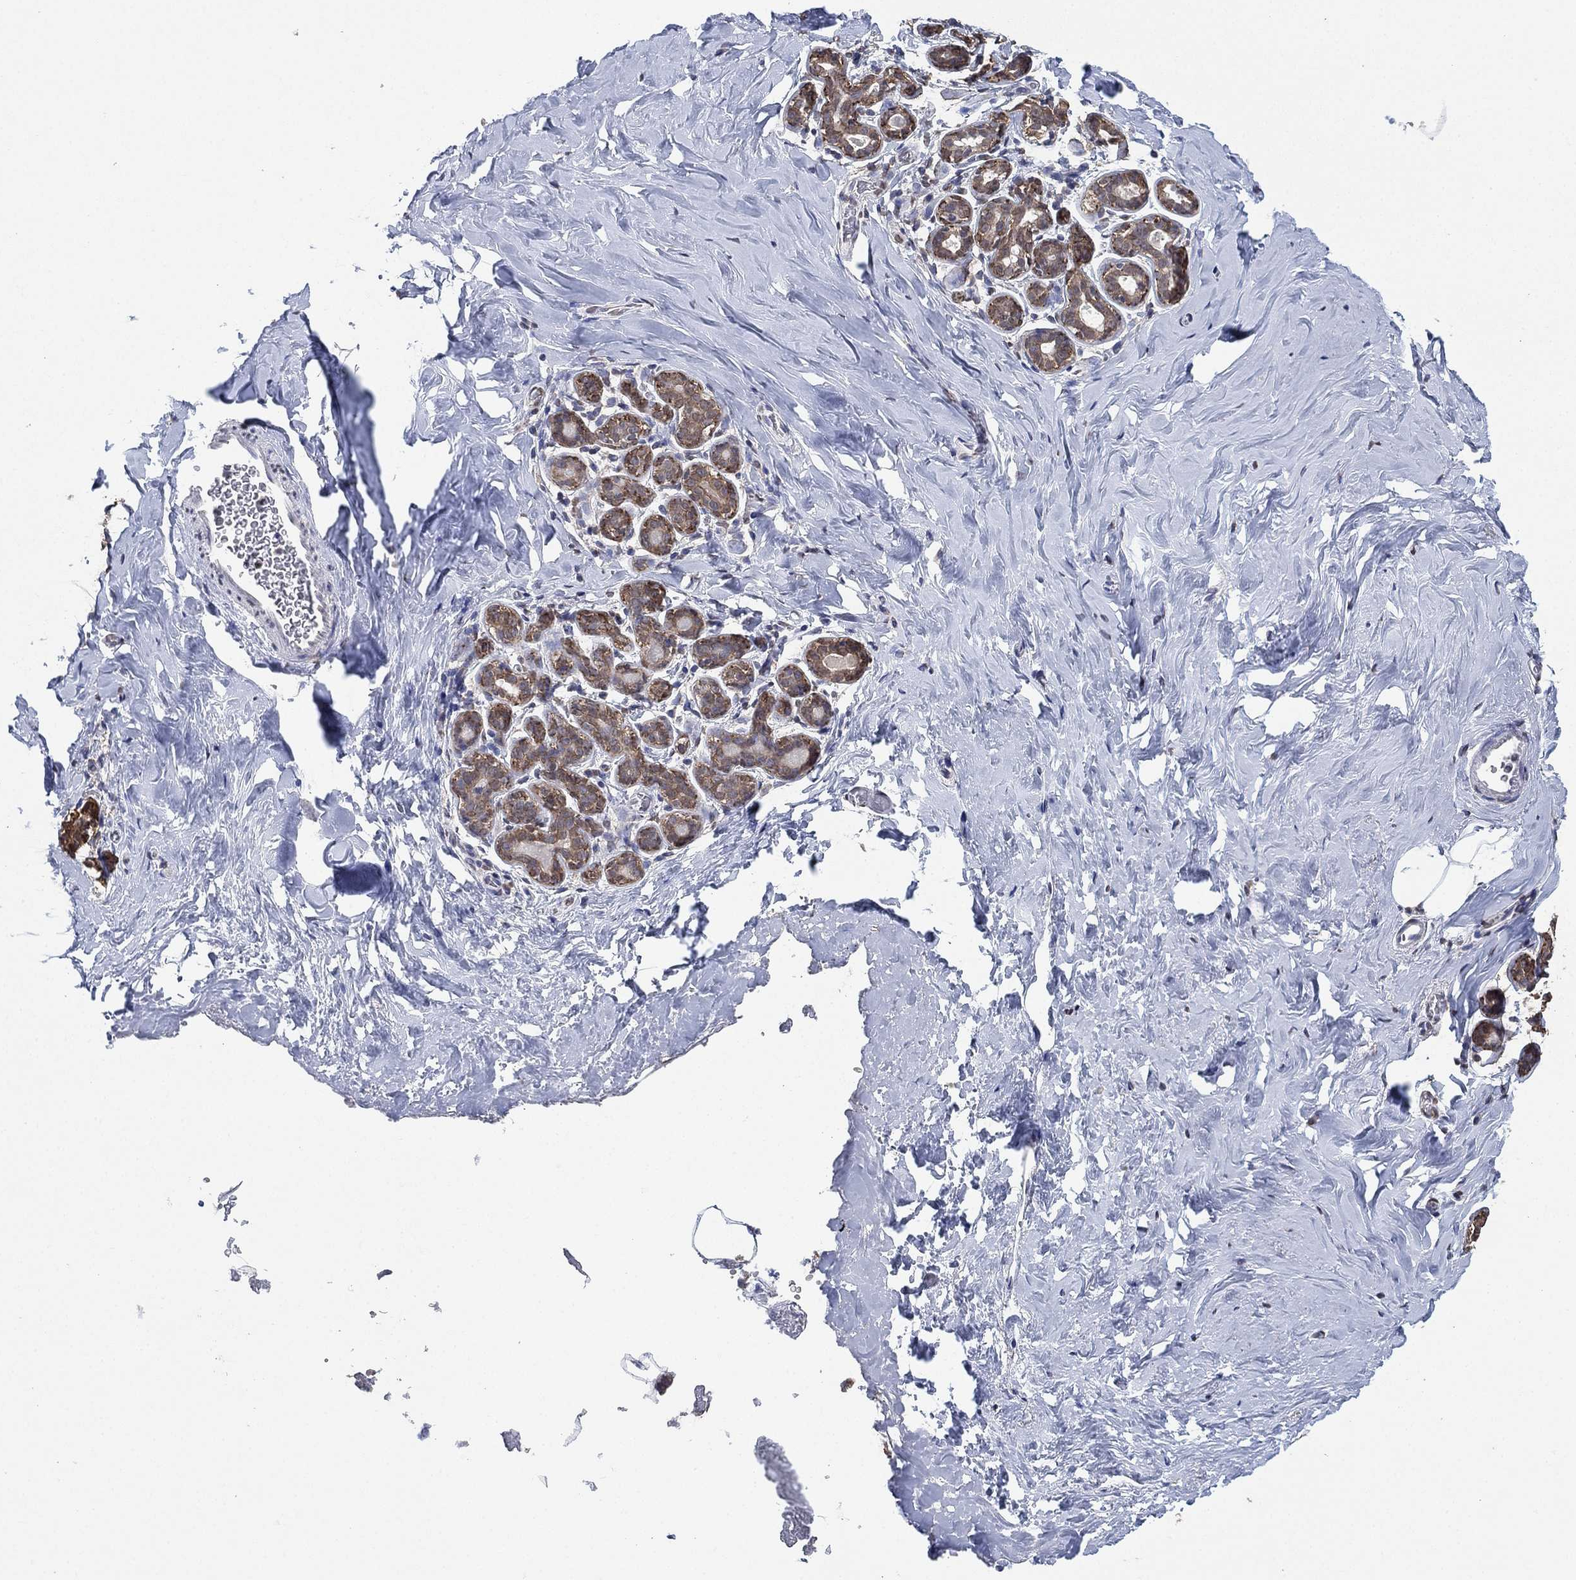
{"staining": {"intensity": "negative", "quantity": "none", "location": "none"}, "tissue": "breast", "cell_type": "Adipocytes", "image_type": "normal", "snomed": [{"axis": "morphology", "description": "Normal tissue, NOS"}, {"axis": "topography", "description": "Skin"}, {"axis": "topography", "description": "Breast"}], "caption": "An immunohistochemistry photomicrograph of benign breast is shown. There is no staining in adipocytes of breast.", "gene": "ALDH7A1", "patient": {"sex": "female", "age": 43}}